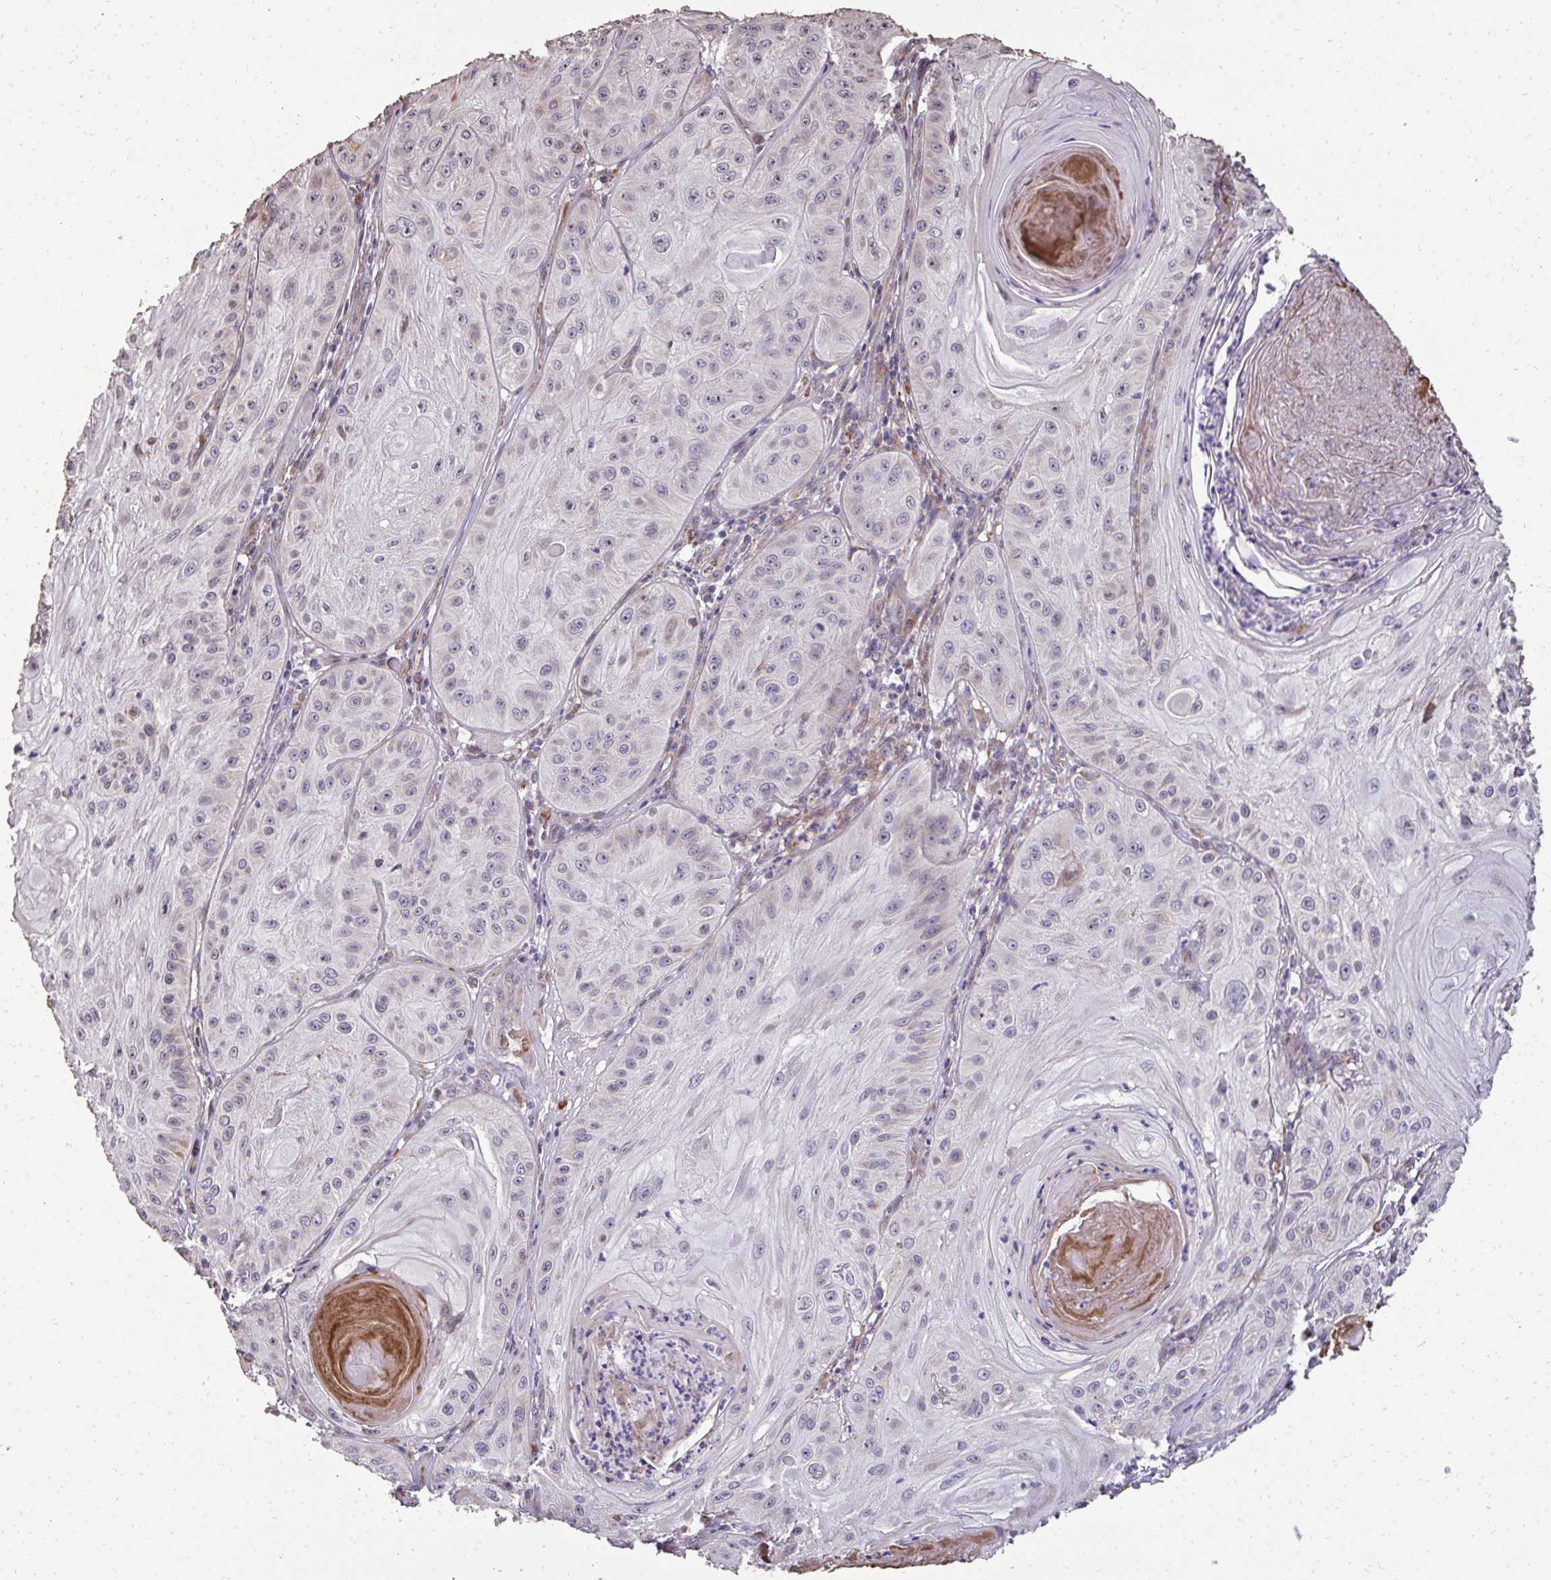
{"staining": {"intensity": "negative", "quantity": "none", "location": "none"}, "tissue": "skin cancer", "cell_type": "Tumor cells", "image_type": "cancer", "snomed": [{"axis": "morphology", "description": "Squamous cell carcinoma, NOS"}, {"axis": "topography", "description": "Skin"}], "caption": "This is a photomicrograph of IHC staining of skin squamous cell carcinoma, which shows no staining in tumor cells.", "gene": "FIBCD1", "patient": {"sex": "male", "age": 85}}